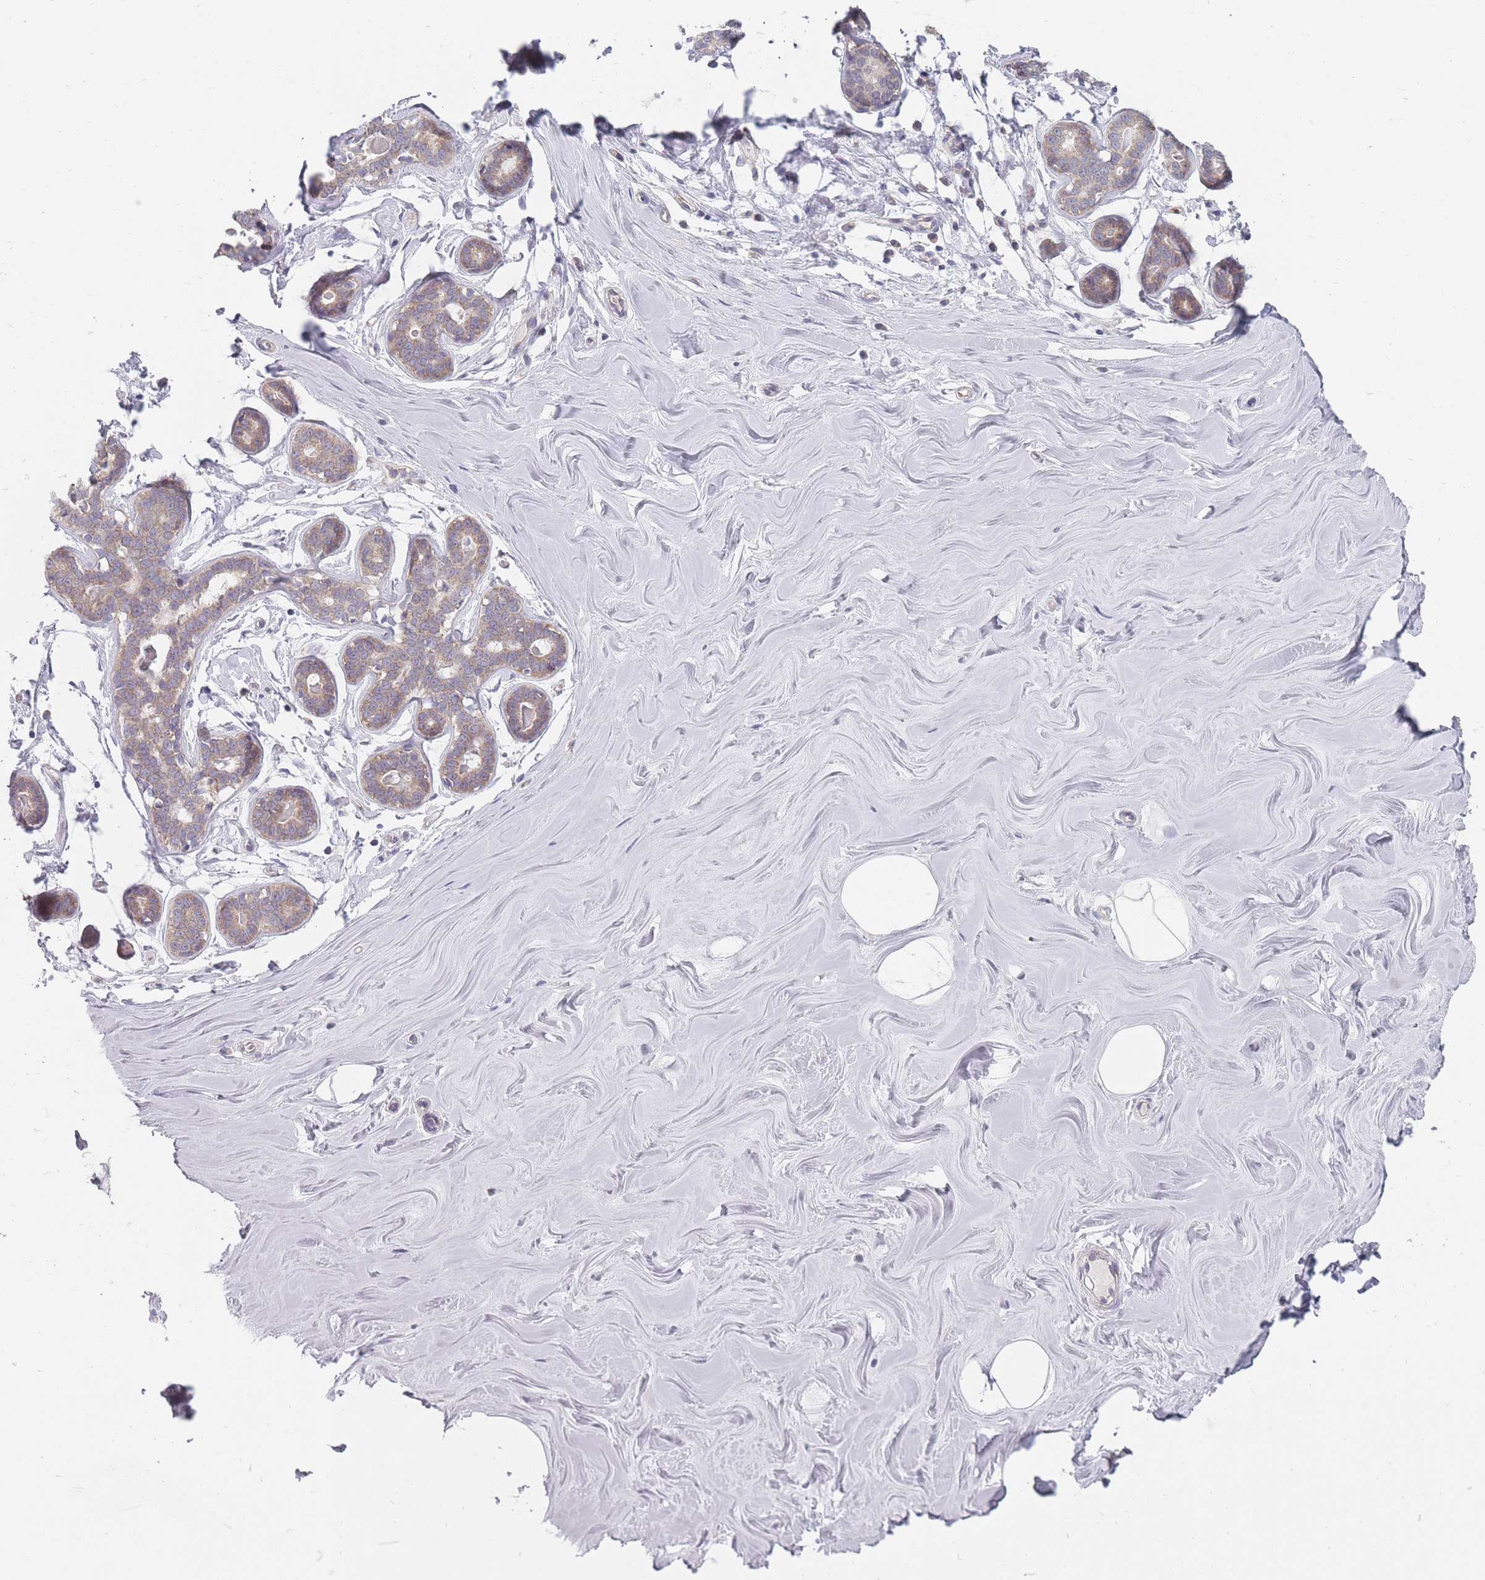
{"staining": {"intensity": "negative", "quantity": "none", "location": "none"}, "tissue": "breast", "cell_type": "Adipocytes", "image_type": "normal", "snomed": [{"axis": "morphology", "description": "Normal tissue, NOS"}, {"axis": "topography", "description": "Breast"}], "caption": "A high-resolution photomicrograph shows immunohistochemistry (IHC) staining of normal breast, which exhibits no significant staining in adipocytes. (DAB immunohistochemistry visualized using brightfield microscopy, high magnification).", "gene": "PCDH12", "patient": {"sex": "female", "age": 25}}